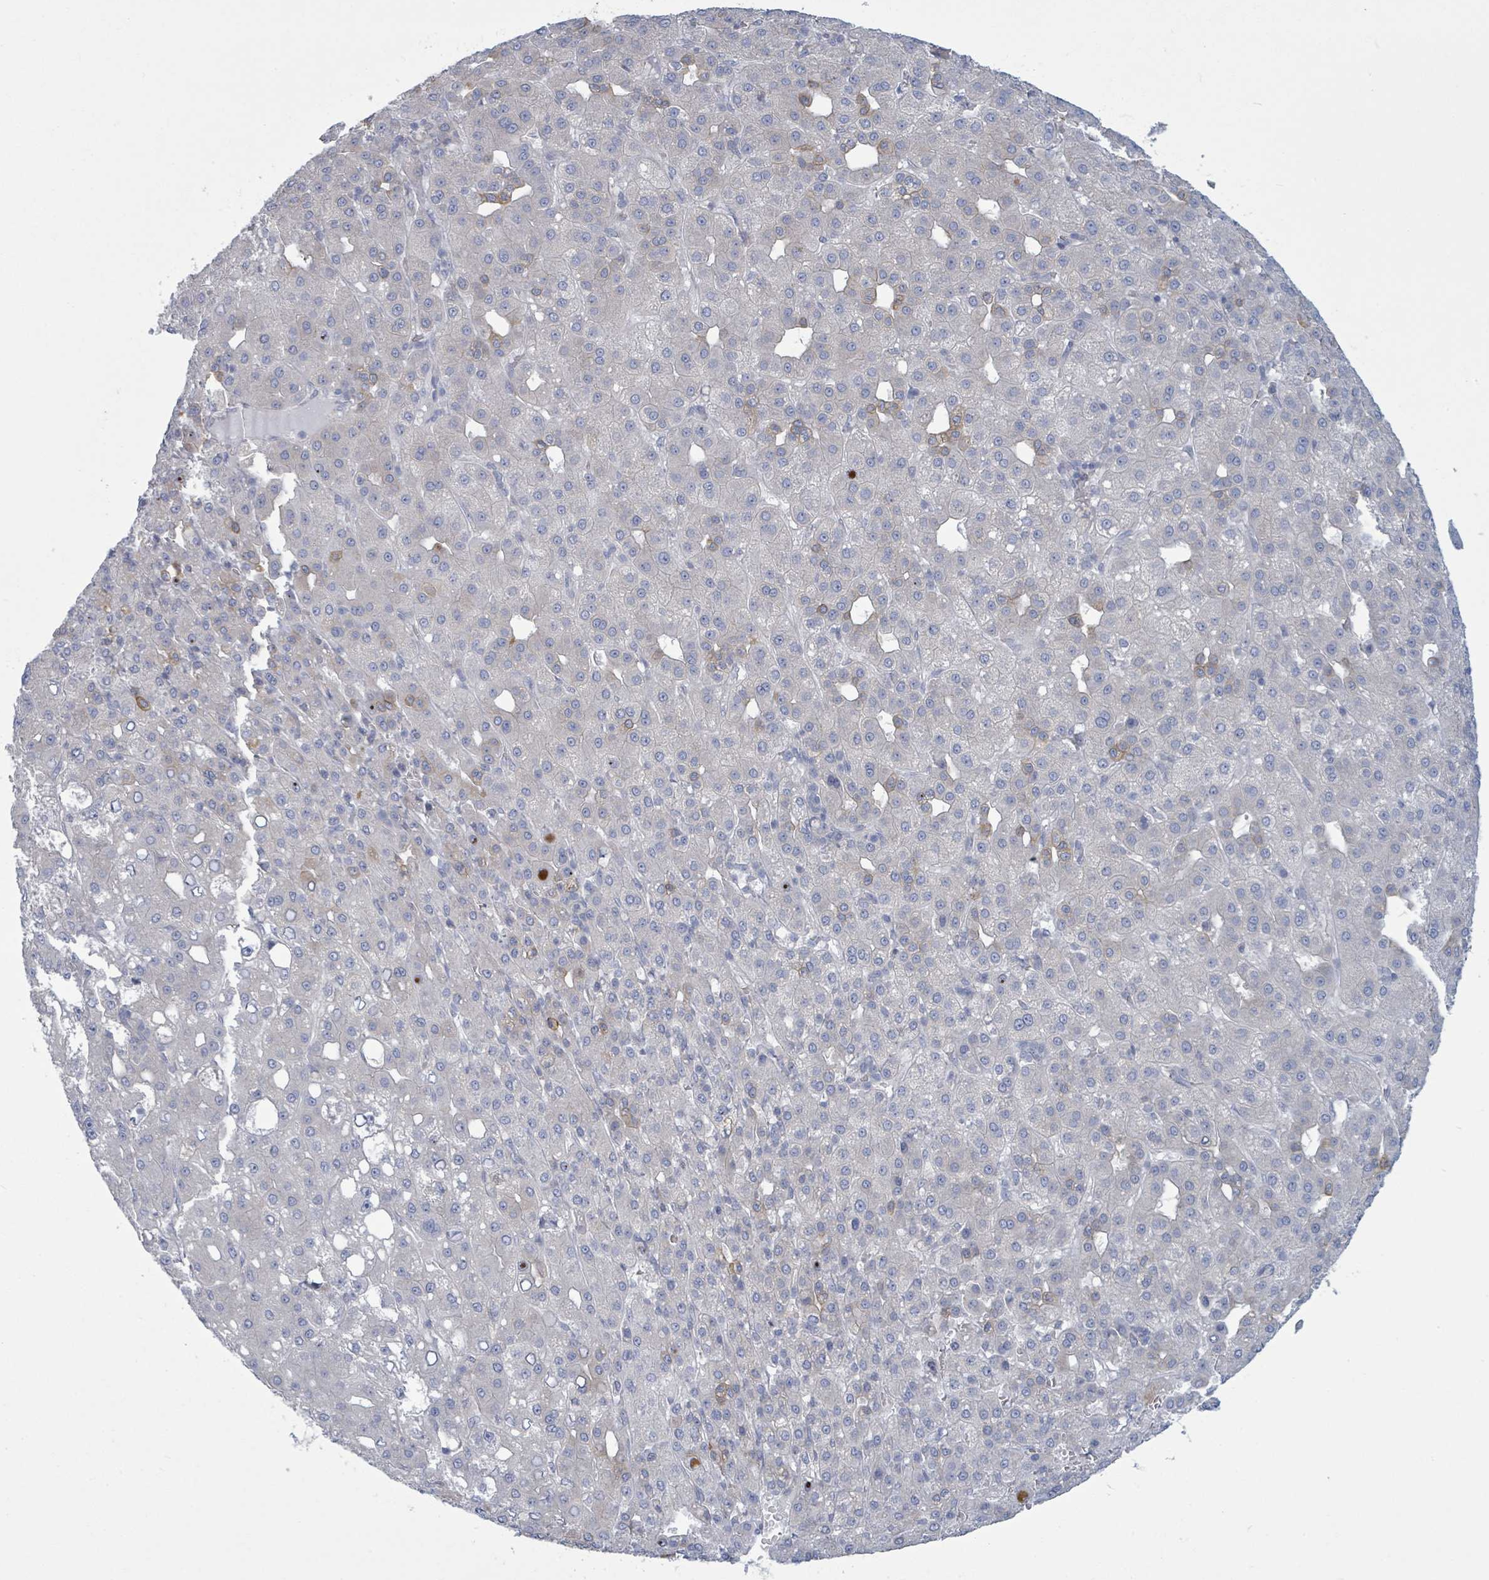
{"staining": {"intensity": "moderate", "quantity": "<25%", "location": "cytoplasmic/membranous"}, "tissue": "liver cancer", "cell_type": "Tumor cells", "image_type": "cancer", "snomed": [{"axis": "morphology", "description": "Carcinoma, Hepatocellular, NOS"}, {"axis": "topography", "description": "Liver"}], "caption": "A brown stain shows moderate cytoplasmic/membranous expression of a protein in human liver hepatocellular carcinoma tumor cells.", "gene": "COL13A1", "patient": {"sex": "male", "age": 65}}